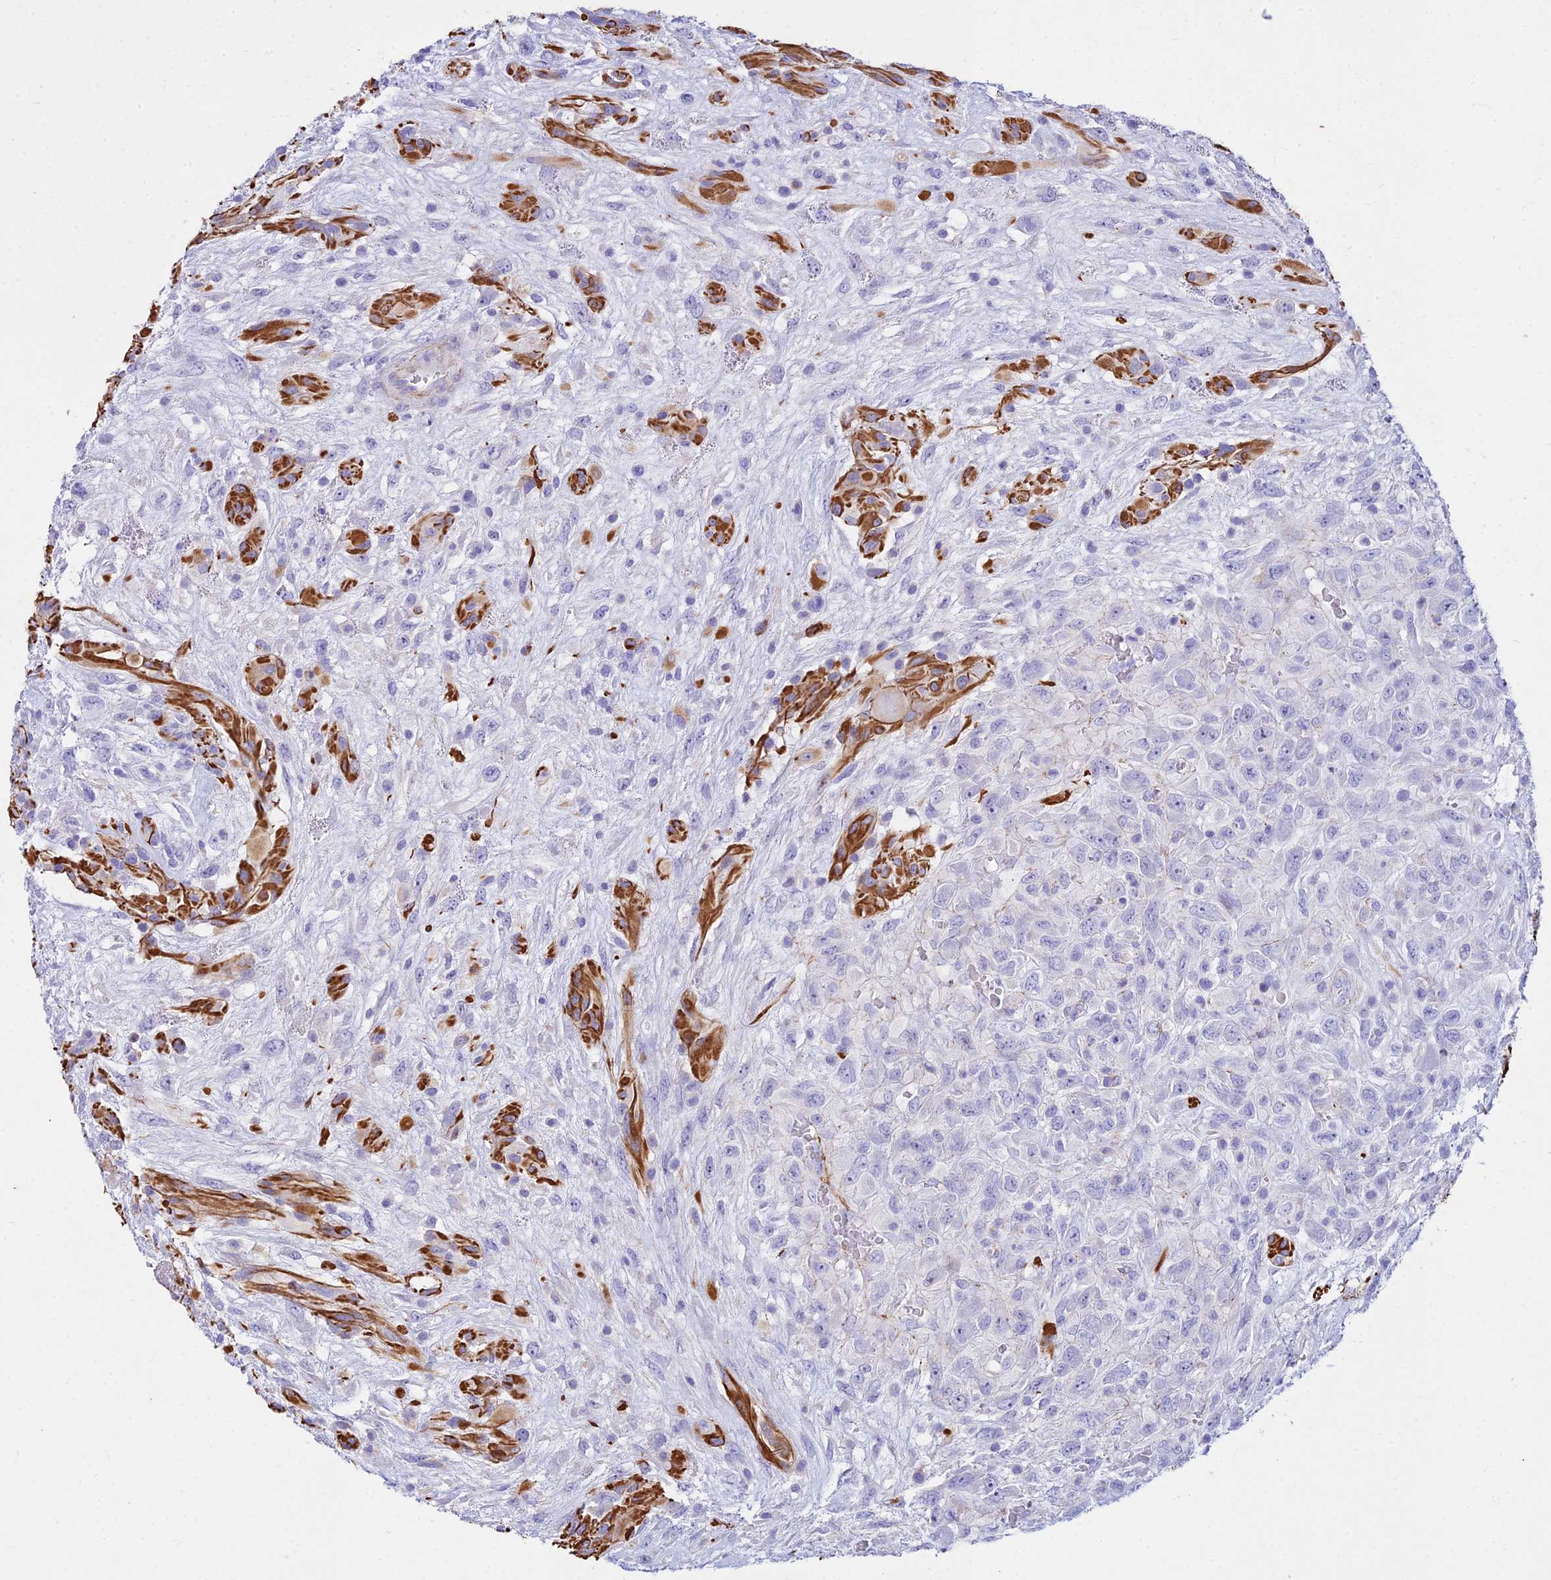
{"staining": {"intensity": "negative", "quantity": "none", "location": "none"}, "tissue": "glioma", "cell_type": "Tumor cells", "image_type": "cancer", "snomed": [{"axis": "morphology", "description": "Glioma, malignant, High grade"}, {"axis": "topography", "description": "Brain"}], "caption": "IHC of glioma reveals no expression in tumor cells. (DAB (3,3'-diaminobenzidine) immunohistochemistry, high magnification).", "gene": "DLX1", "patient": {"sex": "male", "age": 61}}